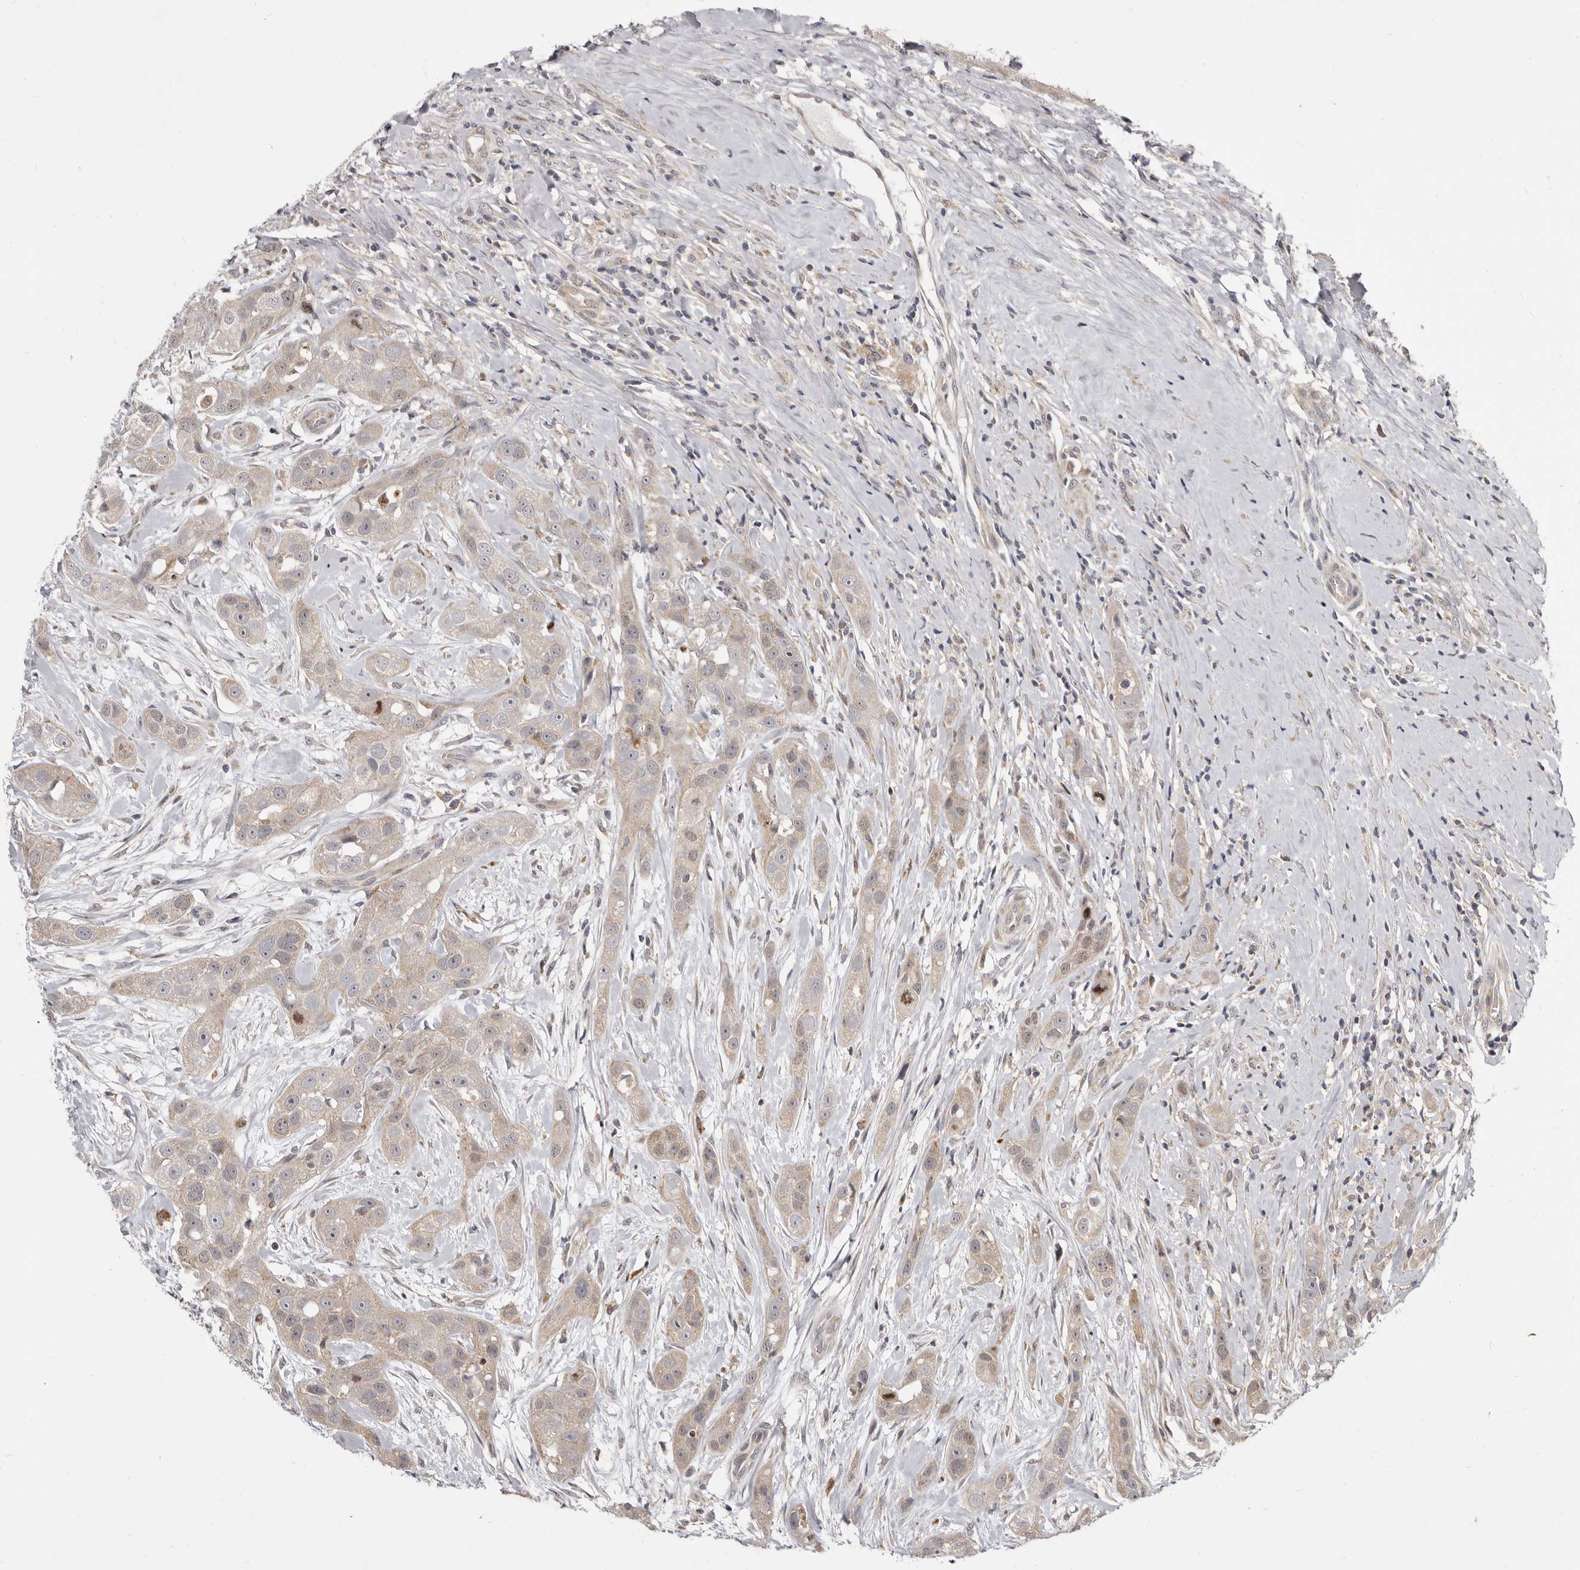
{"staining": {"intensity": "weak", "quantity": ">75%", "location": "cytoplasmic/membranous"}, "tissue": "head and neck cancer", "cell_type": "Tumor cells", "image_type": "cancer", "snomed": [{"axis": "morphology", "description": "Normal tissue, NOS"}, {"axis": "morphology", "description": "Squamous cell carcinoma, NOS"}, {"axis": "topography", "description": "Skeletal muscle"}, {"axis": "topography", "description": "Head-Neck"}], "caption": "This histopathology image exhibits immunohistochemistry (IHC) staining of human head and neck squamous cell carcinoma, with low weak cytoplasmic/membranous staining in approximately >75% of tumor cells.", "gene": "SMC4", "patient": {"sex": "male", "age": 51}}